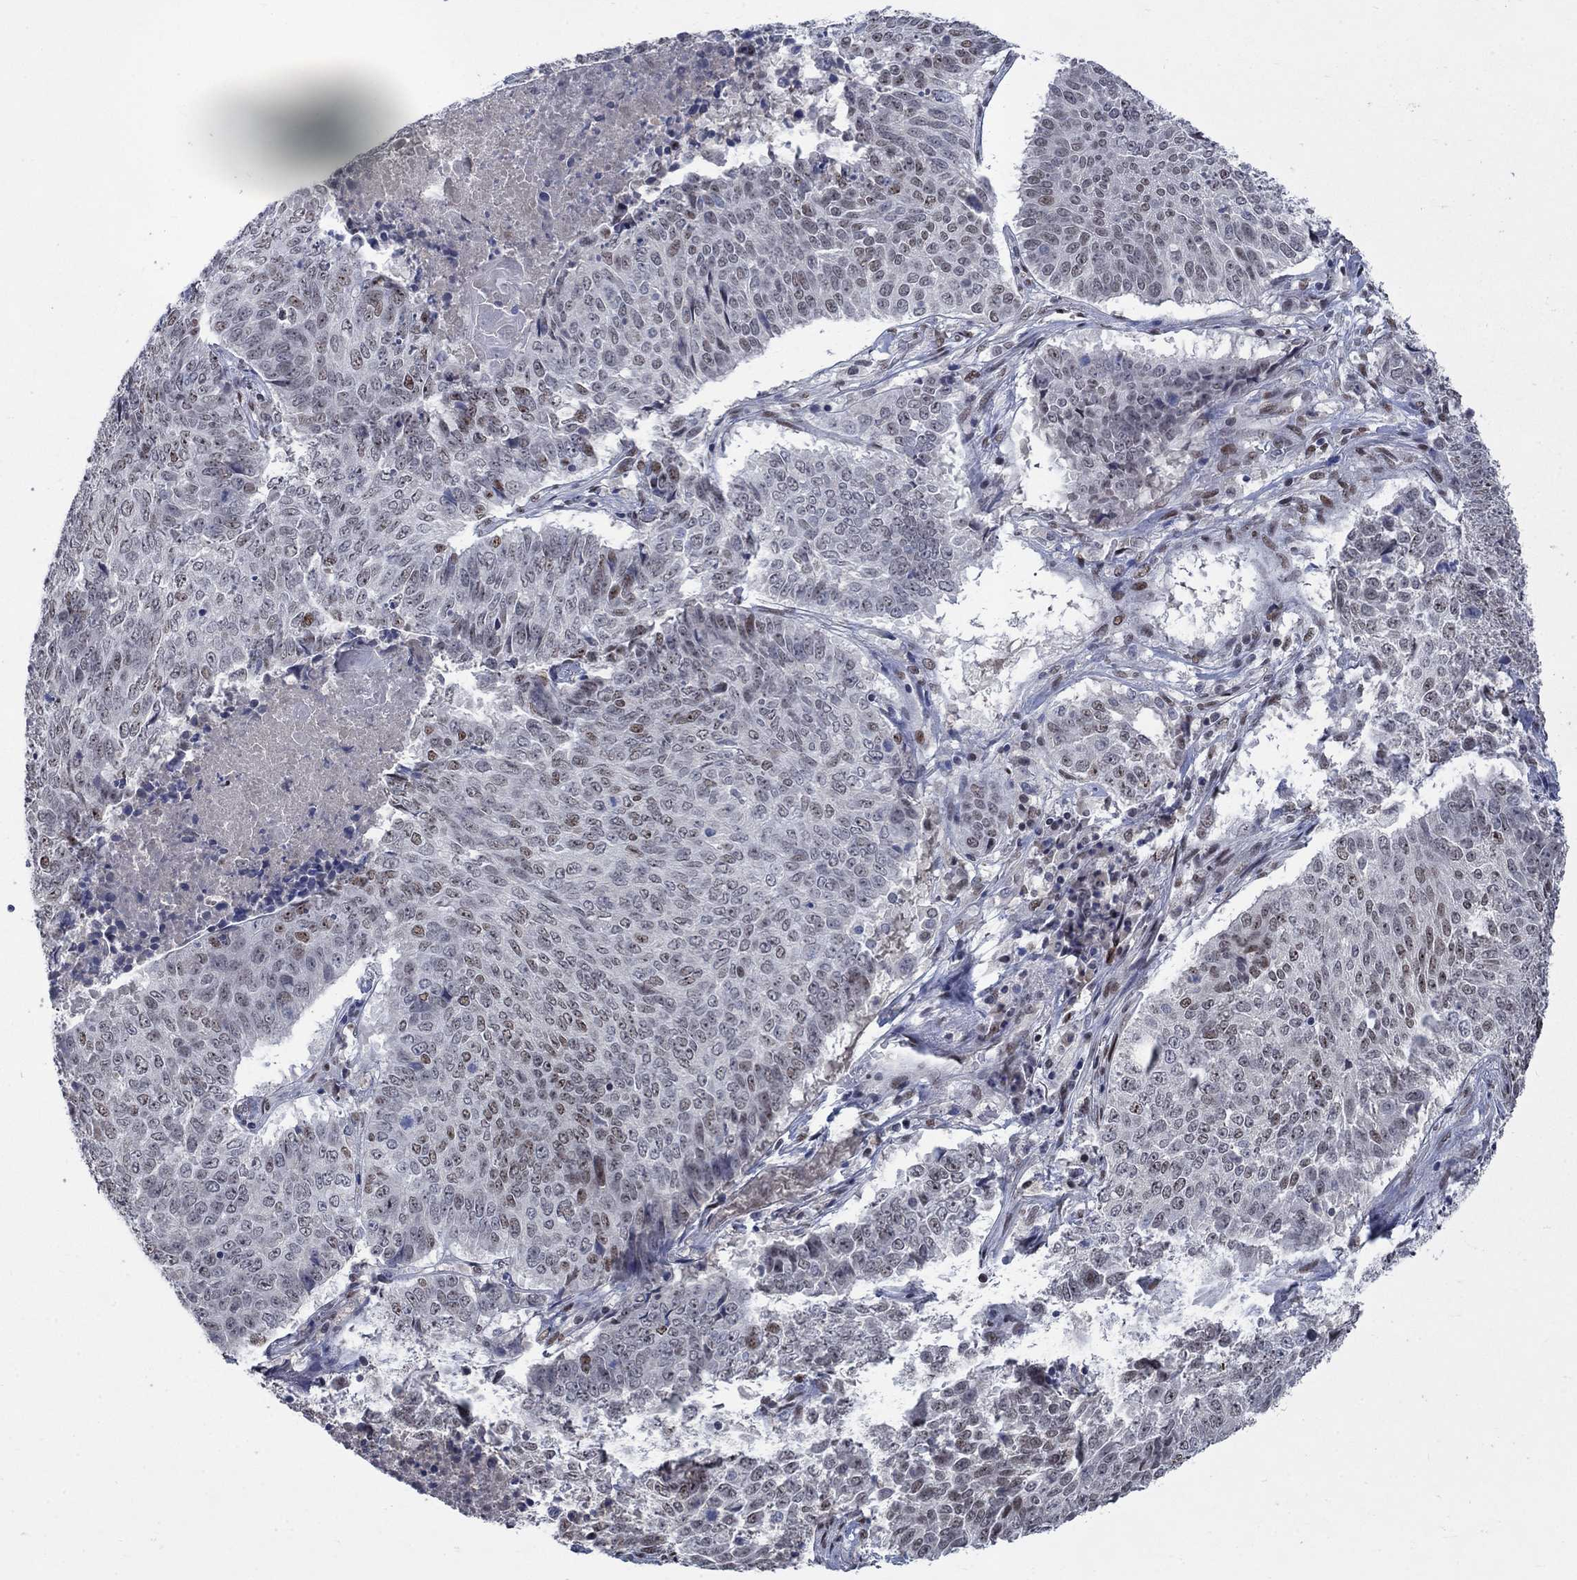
{"staining": {"intensity": "weak", "quantity": "25%-75%", "location": "nuclear"}, "tissue": "lung cancer", "cell_type": "Tumor cells", "image_type": "cancer", "snomed": [{"axis": "morphology", "description": "Squamous cell carcinoma, NOS"}, {"axis": "topography", "description": "Lung"}], "caption": "Tumor cells display weak nuclear staining in about 25%-75% of cells in lung cancer. Using DAB (brown) and hematoxylin (blue) stains, captured at high magnification using brightfield microscopy.", "gene": "HTN1", "patient": {"sex": "male", "age": 64}}